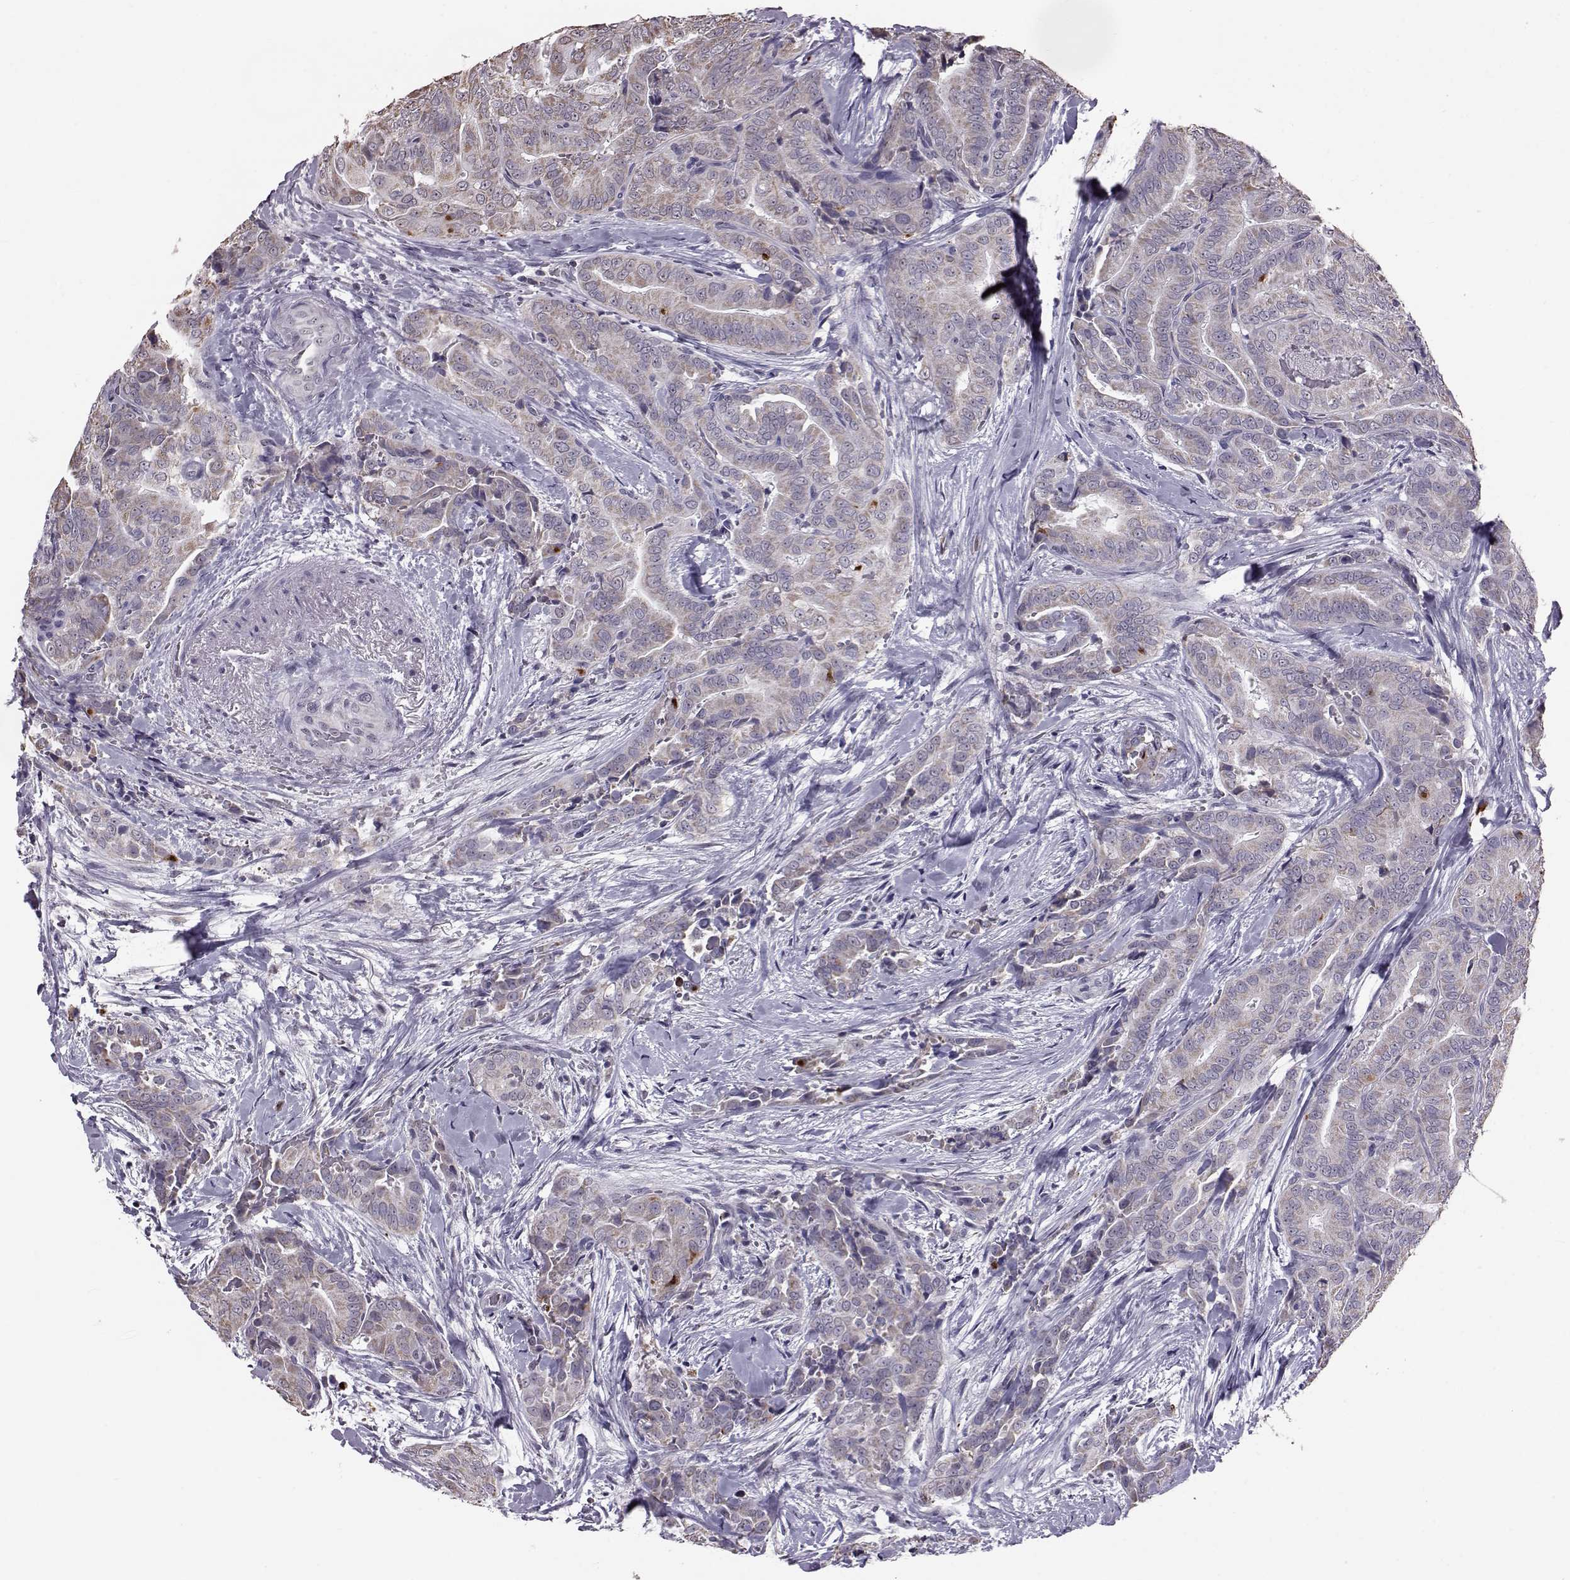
{"staining": {"intensity": "weak", "quantity": "25%-75%", "location": "cytoplasmic/membranous"}, "tissue": "thyroid cancer", "cell_type": "Tumor cells", "image_type": "cancer", "snomed": [{"axis": "morphology", "description": "Papillary adenocarcinoma, NOS"}, {"axis": "topography", "description": "Thyroid gland"}], "caption": "Thyroid cancer (papillary adenocarcinoma) stained with immunohistochemistry (IHC) displays weak cytoplasmic/membranous staining in about 25%-75% of tumor cells.", "gene": "ALDH3A1", "patient": {"sex": "male", "age": 61}}